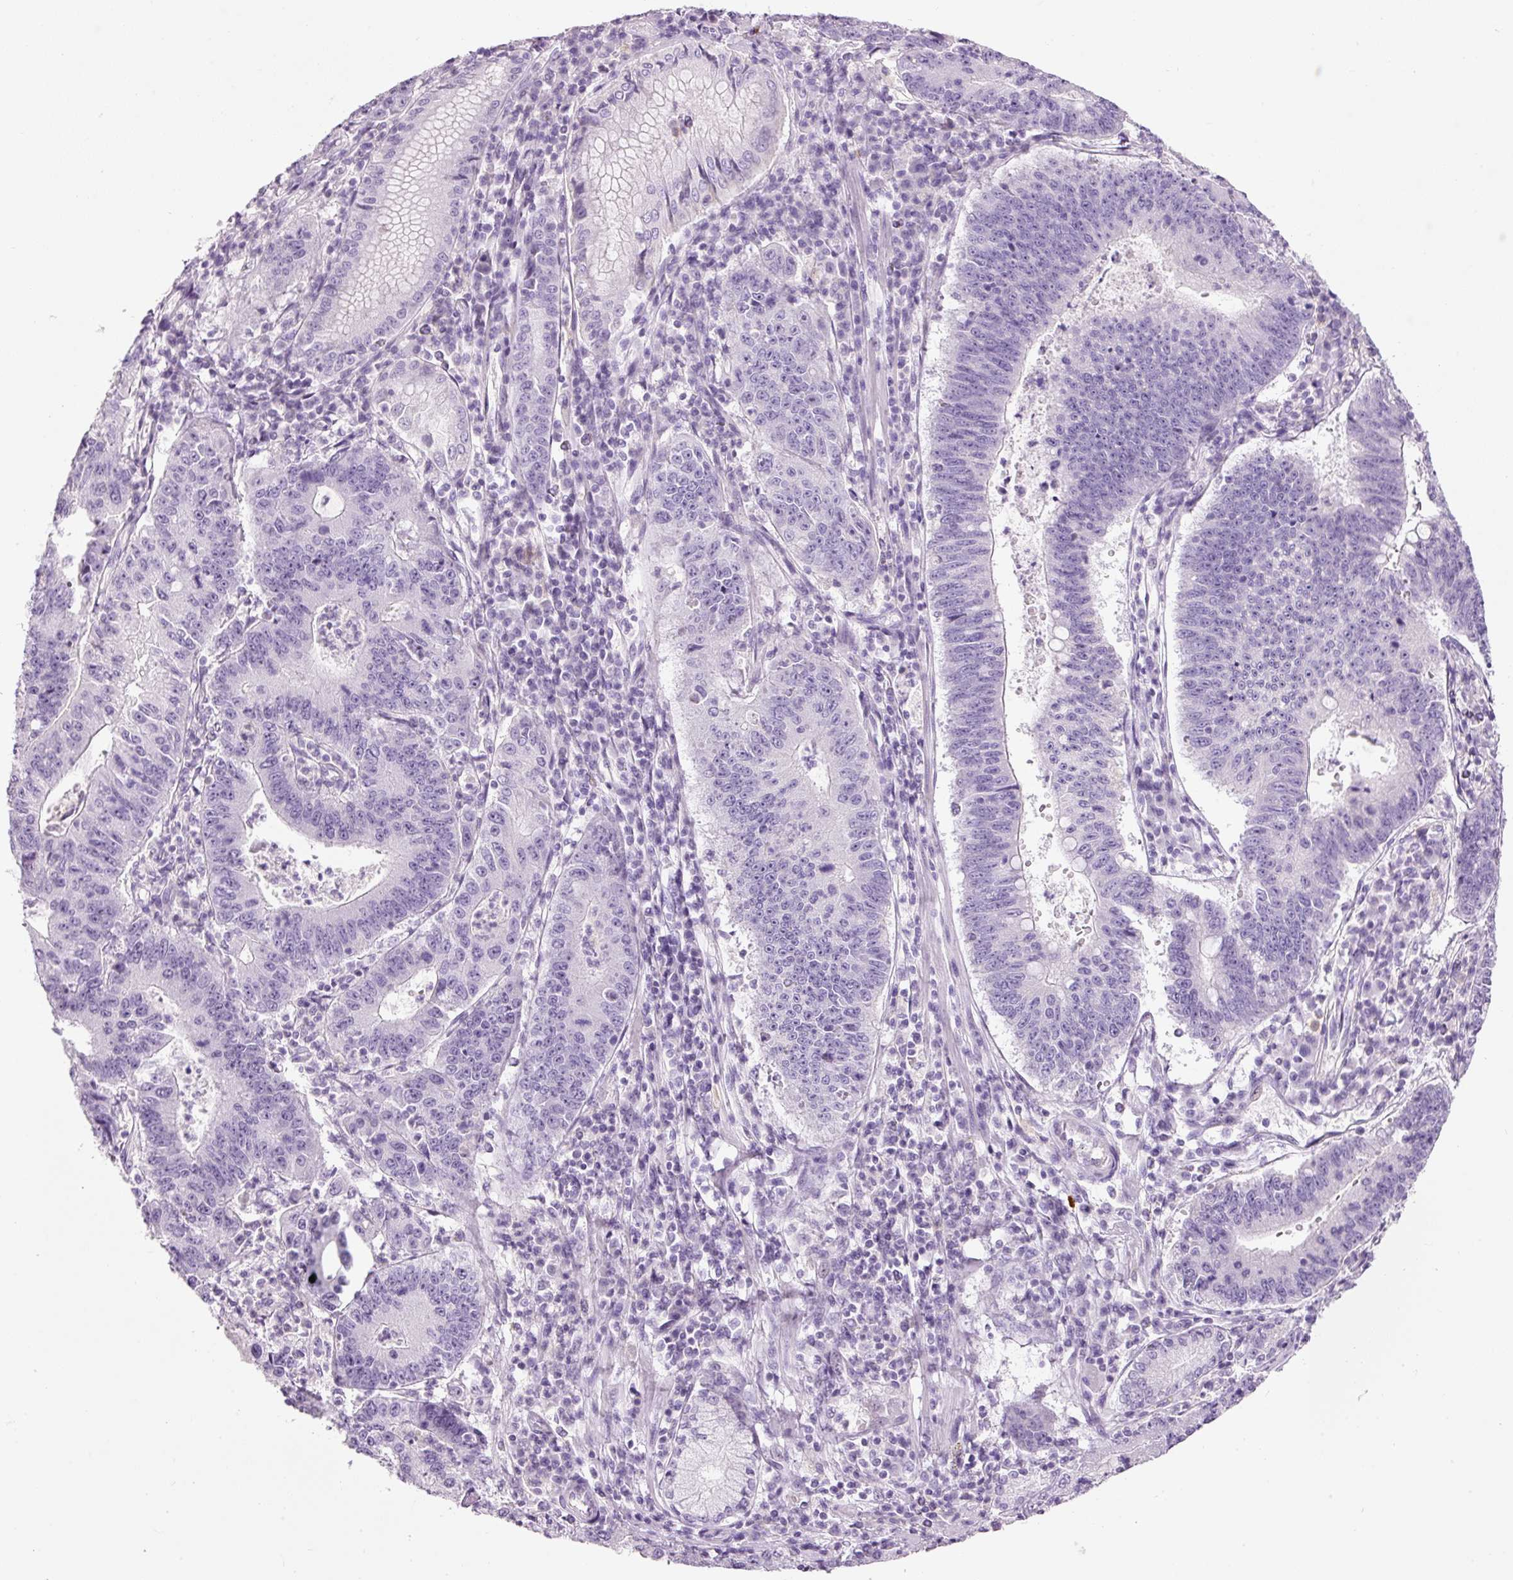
{"staining": {"intensity": "negative", "quantity": "none", "location": "none"}, "tissue": "stomach cancer", "cell_type": "Tumor cells", "image_type": "cancer", "snomed": [{"axis": "morphology", "description": "Adenocarcinoma, NOS"}, {"axis": "topography", "description": "Stomach"}], "caption": "Immunohistochemistry (IHC) photomicrograph of neoplastic tissue: stomach cancer stained with DAB displays no significant protein positivity in tumor cells.", "gene": "CMA1", "patient": {"sex": "male", "age": 59}}